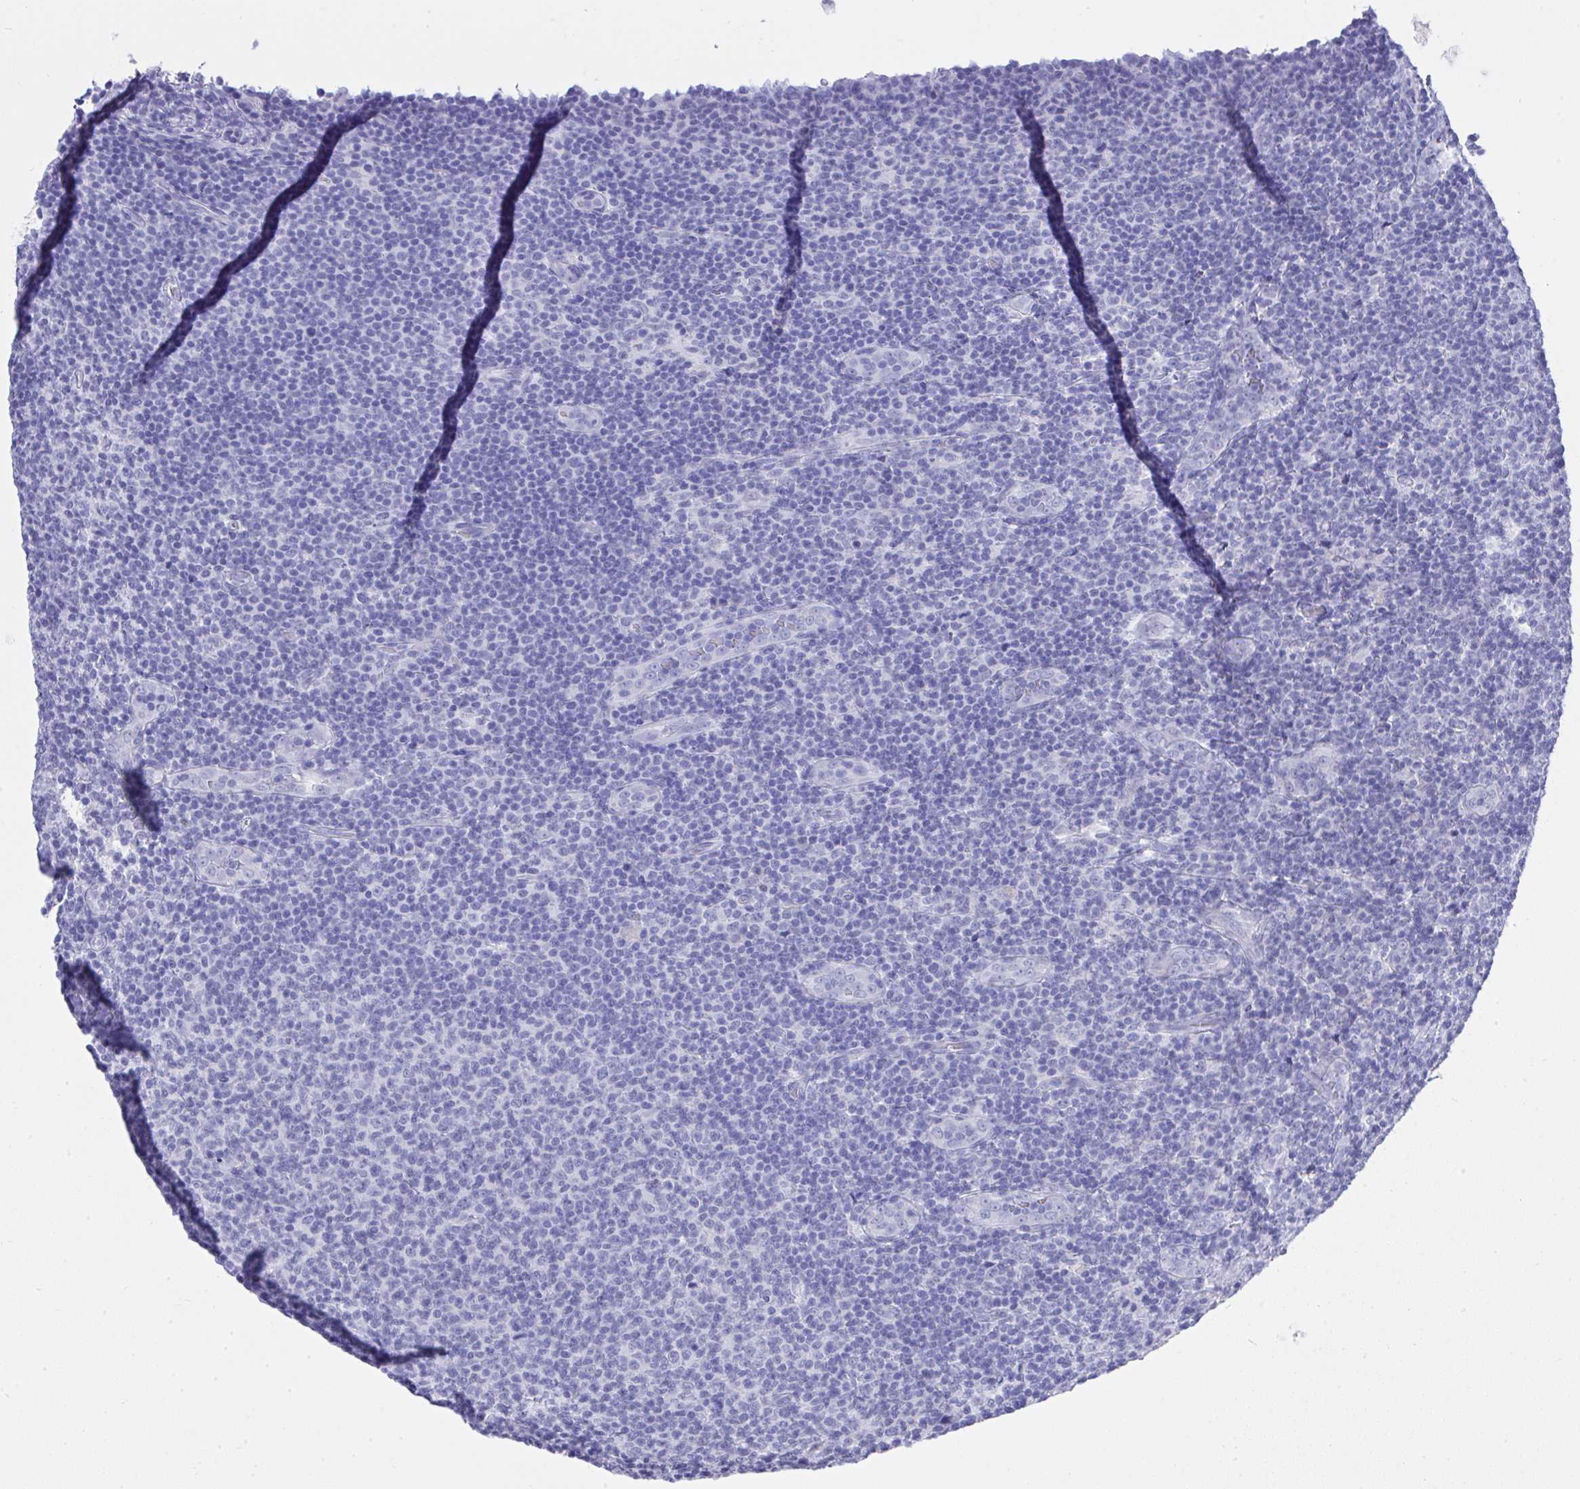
{"staining": {"intensity": "negative", "quantity": "none", "location": "none"}, "tissue": "lymphoma", "cell_type": "Tumor cells", "image_type": "cancer", "snomed": [{"axis": "morphology", "description": "Malignant lymphoma, non-Hodgkin's type, Low grade"}, {"axis": "topography", "description": "Lymph node"}], "caption": "A histopathology image of human low-grade malignant lymphoma, non-Hodgkin's type is negative for staining in tumor cells. (Stains: DAB (3,3'-diaminobenzidine) IHC with hematoxylin counter stain, Microscopy: brightfield microscopy at high magnification).", "gene": "MS4A12", "patient": {"sex": "male", "age": 66}}